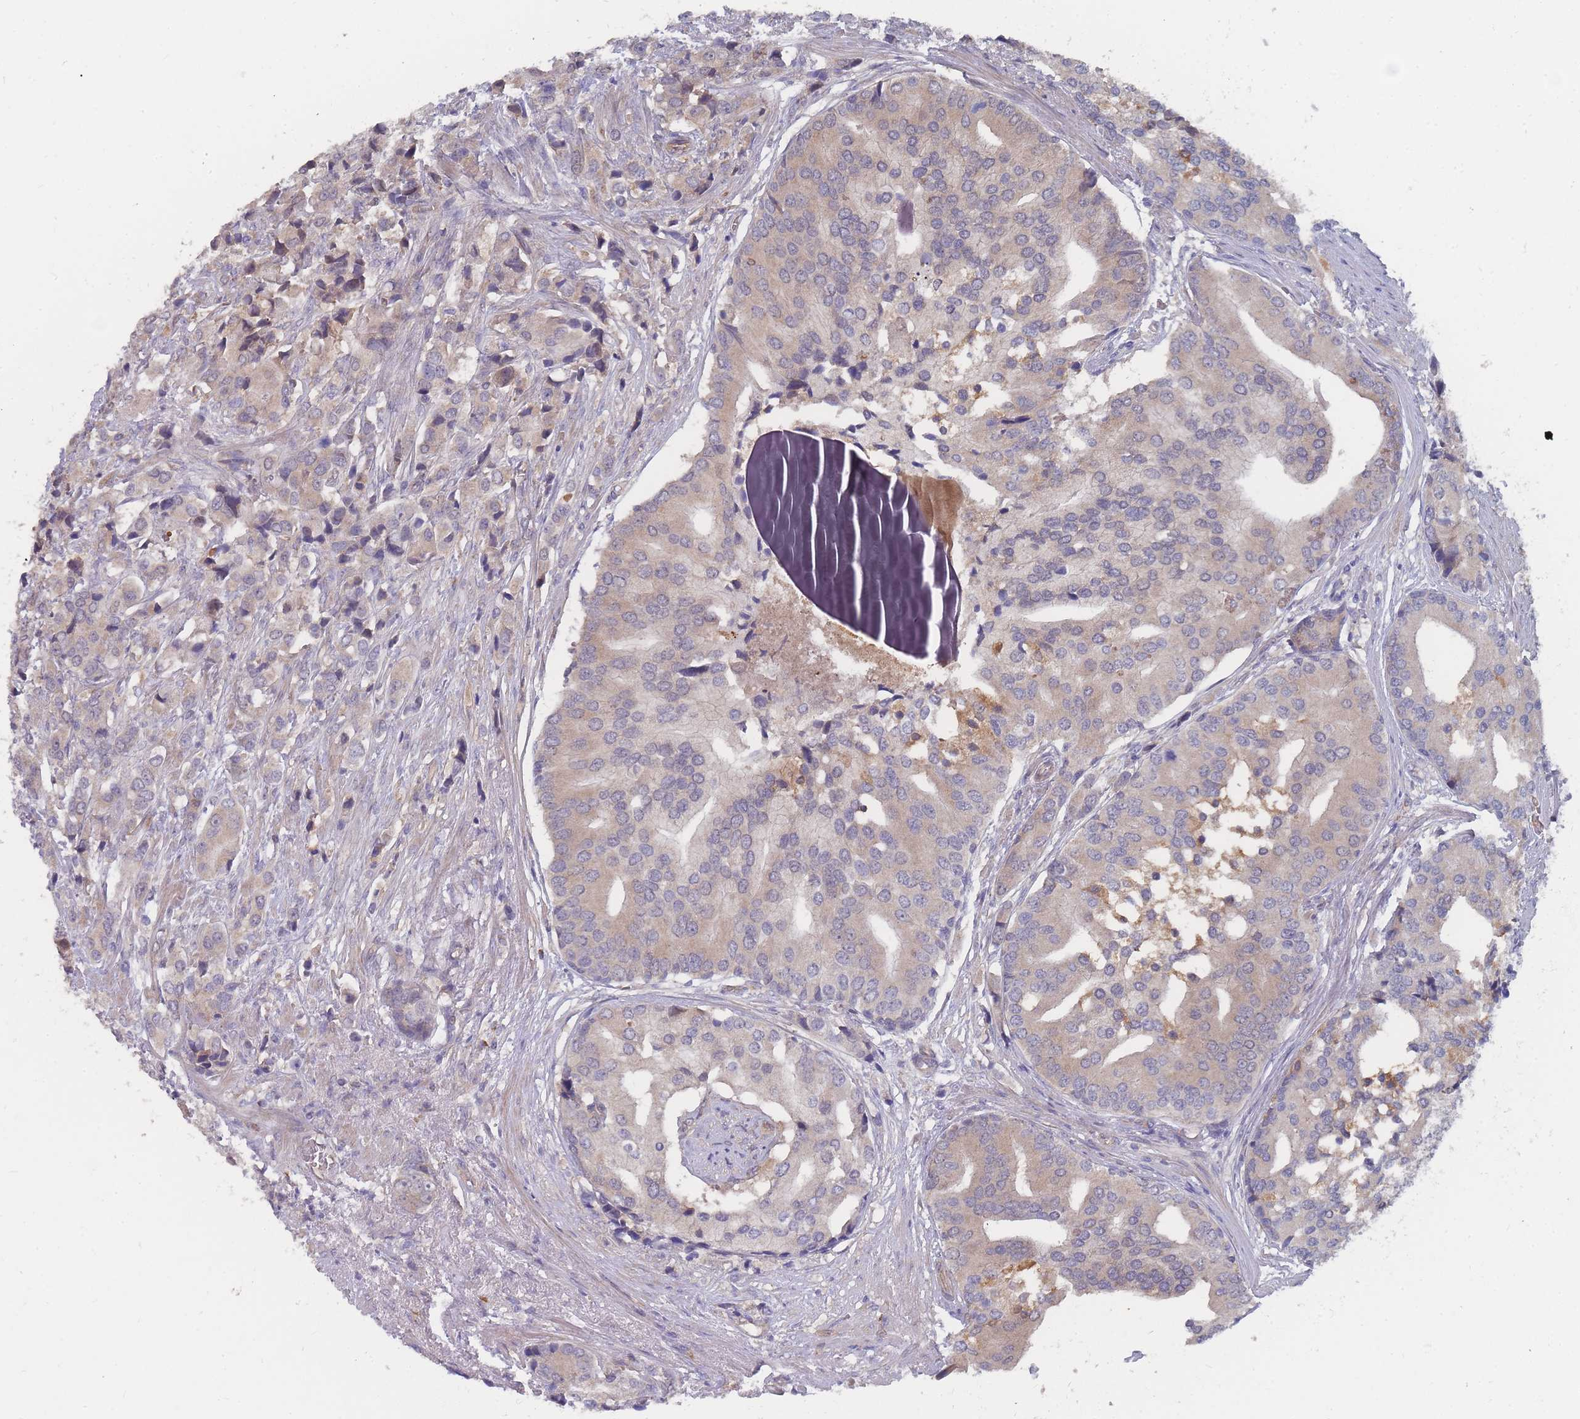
{"staining": {"intensity": "weak", "quantity": "25%-75%", "location": "cytoplasmic/membranous"}, "tissue": "prostate cancer", "cell_type": "Tumor cells", "image_type": "cancer", "snomed": [{"axis": "morphology", "description": "Adenocarcinoma, High grade"}, {"axis": "topography", "description": "Prostate"}], "caption": "Human prostate cancer stained with a brown dye displays weak cytoplasmic/membranous positive expression in about 25%-75% of tumor cells.", "gene": "NUB1", "patient": {"sex": "male", "age": 62}}